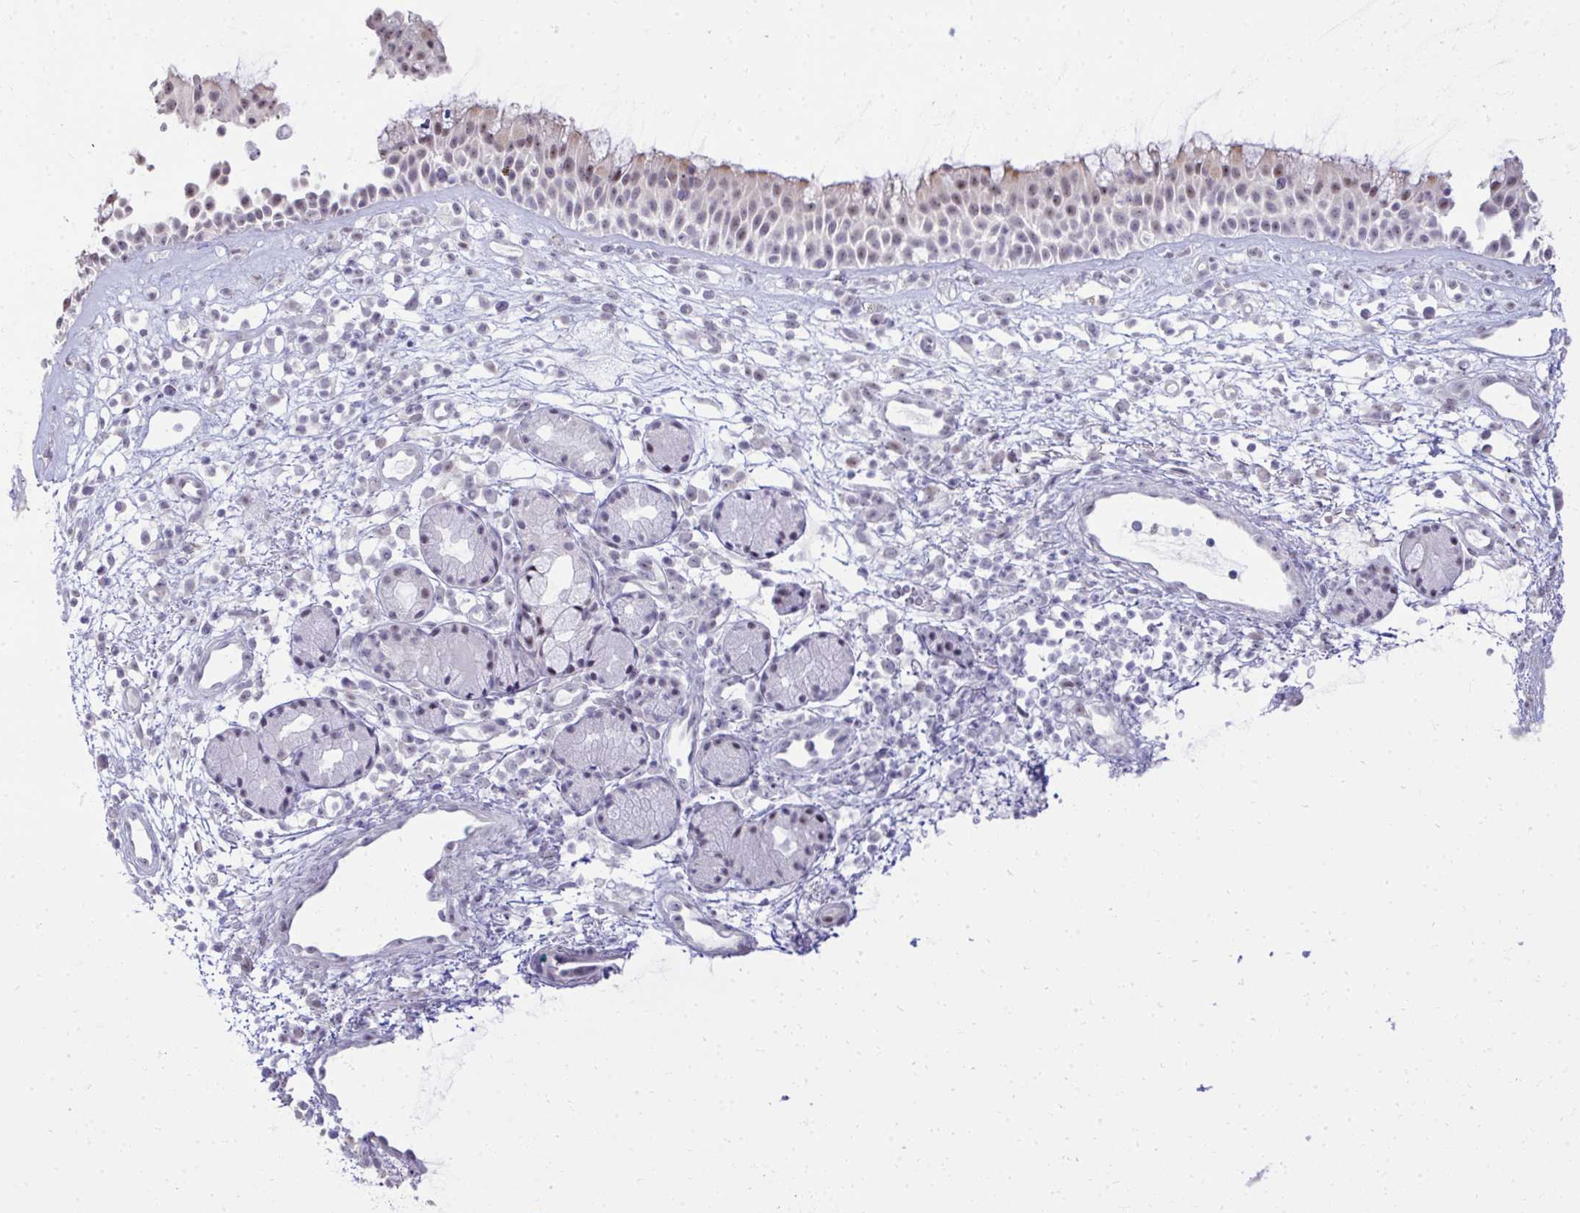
{"staining": {"intensity": "weak", "quantity": "<25%", "location": "nuclear"}, "tissue": "nasopharynx", "cell_type": "Respiratory epithelial cells", "image_type": "normal", "snomed": [{"axis": "morphology", "description": "Normal tissue, NOS"}, {"axis": "topography", "description": "Nasopharynx"}], "caption": "Immunohistochemical staining of benign nasopharynx demonstrates no significant expression in respiratory epithelial cells.", "gene": "EID3", "patient": {"sex": "female", "age": 70}}